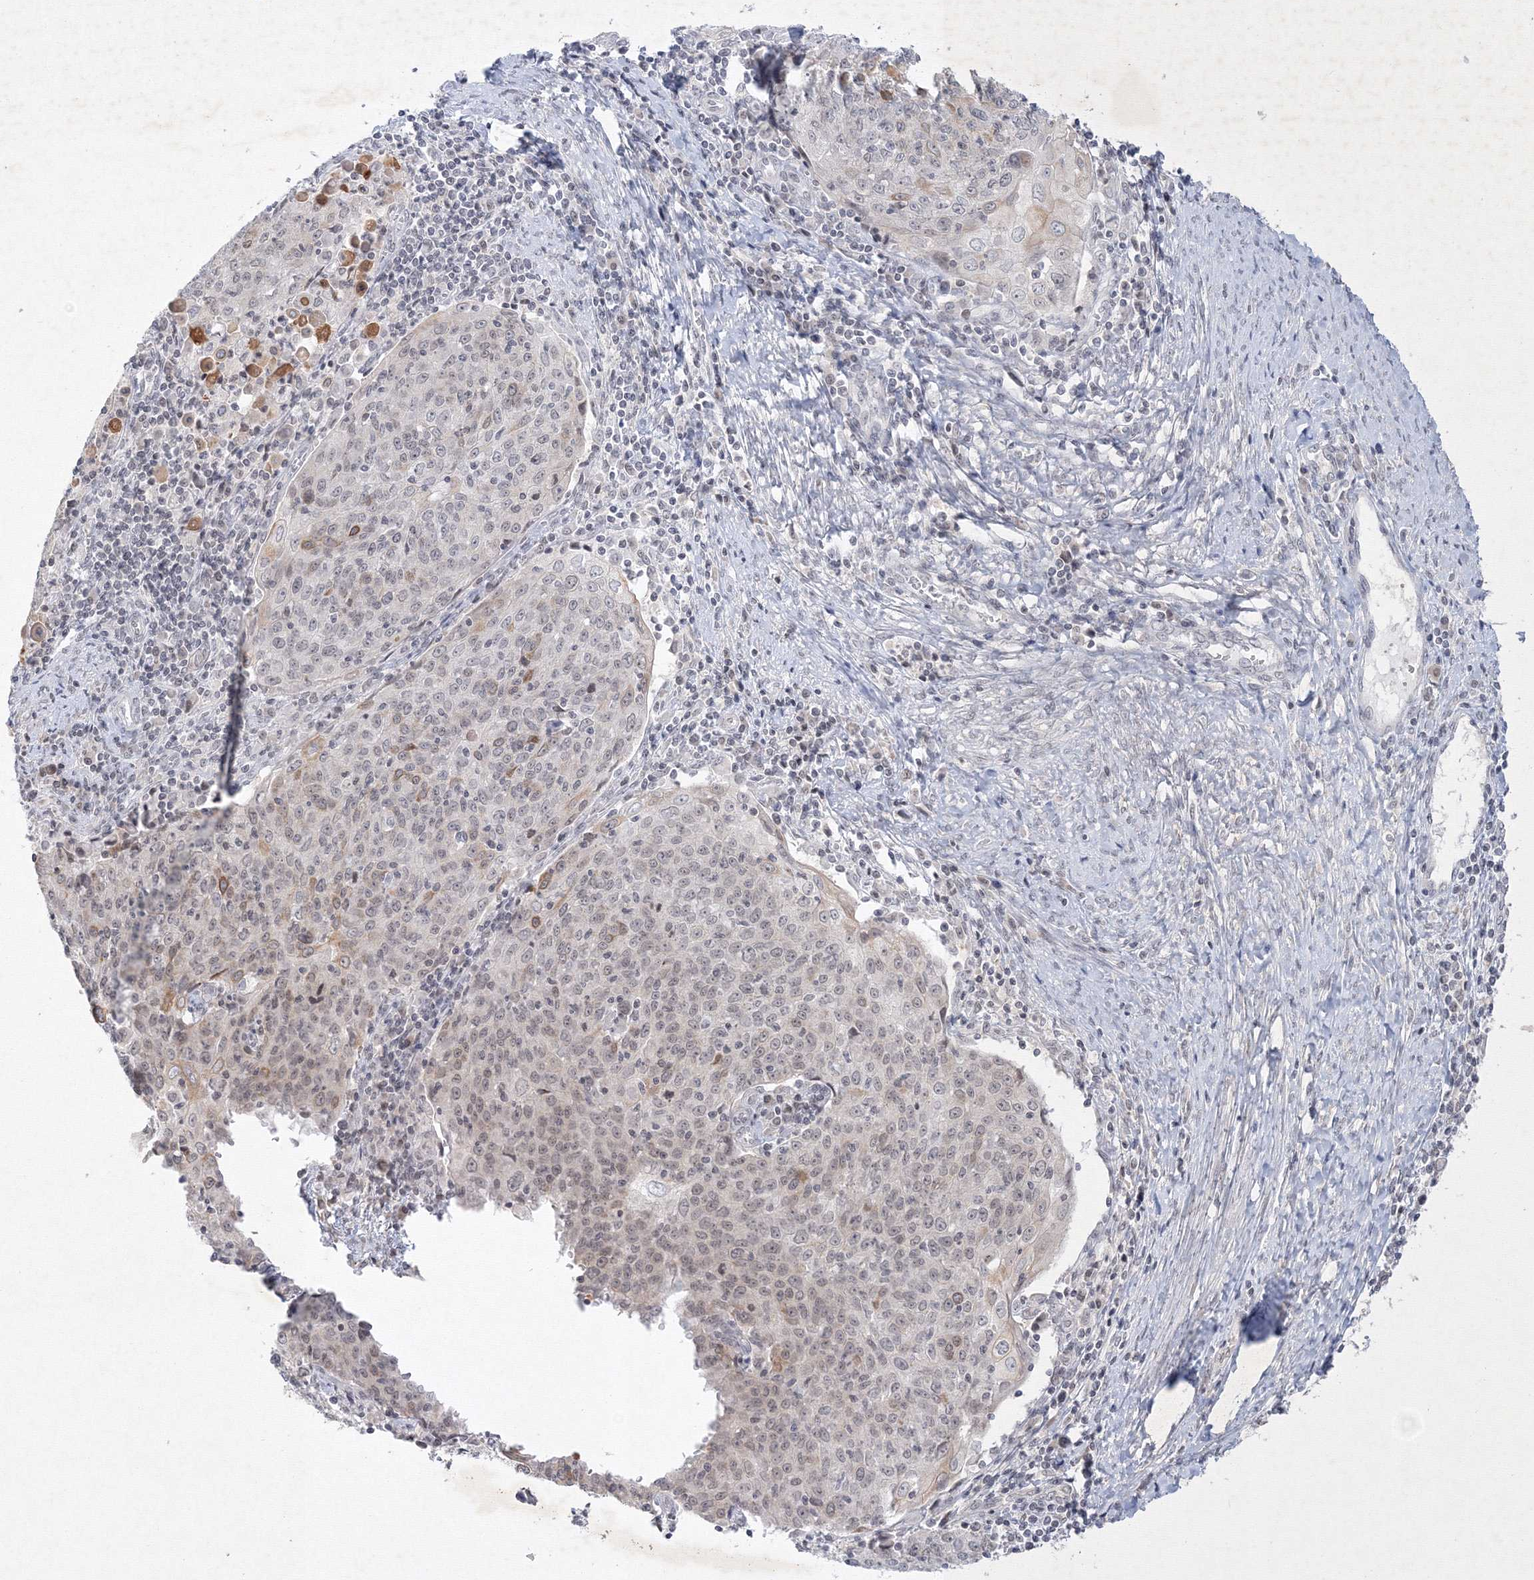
{"staining": {"intensity": "moderate", "quantity": "25%-75%", "location": "cytoplasmic/membranous,nuclear"}, "tissue": "cervical cancer", "cell_type": "Tumor cells", "image_type": "cancer", "snomed": [{"axis": "morphology", "description": "Squamous cell carcinoma, NOS"}, {"axis": "topography", "description": "Cervix"}], "caption": "Immunohistochemical staining of human squamous cell carcinoma (cervical) exhibits medium levels of moderate cytoplasmic/membranous and nuclear protein expression in about 25%-75% of tumor cells.", "gene": "NXPE3", "patient": {"sex": "female", "age": 48}}